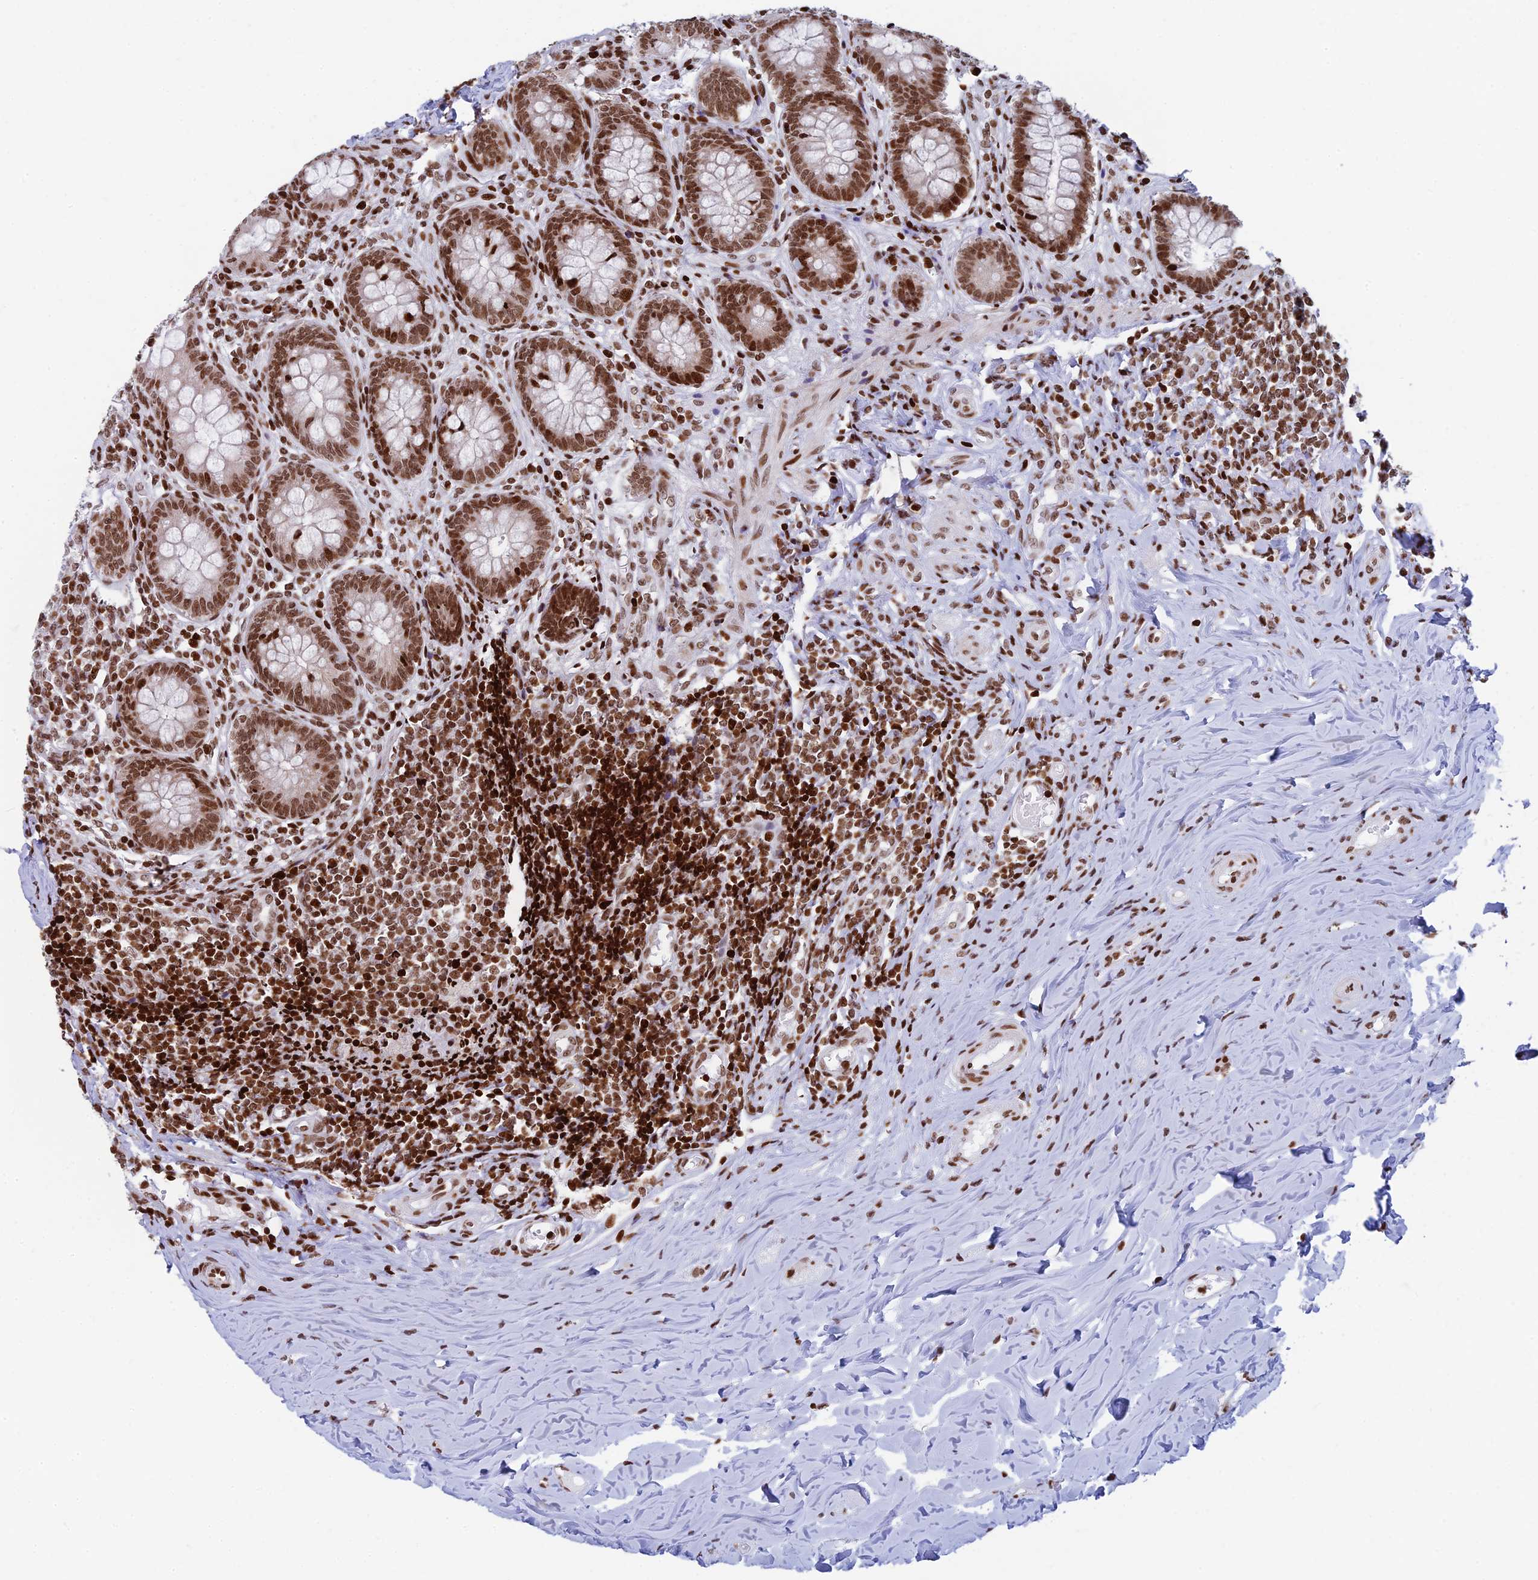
{"staining": {"intensity": "moderate", "quantity": ">75%", "location": "nuclear"}, "tissue": "appendix", "cell_type": "Glandular cells", "image_type": "normal", "snomed": [{"axis": "morphology", "description": "Normal tissue, NOS"}, {"axis": "topography", "description": "Appendix"}], "caption": "IHC micrograph of normal appendix: human appendix stained using IHC shows medium levels of moderate protein expression localized specifically in the nuclear of glandular cells, appearing as a nuclear brown color.", "gene": "RPAP1", "patient": {"sex": "female", "age": 33}}